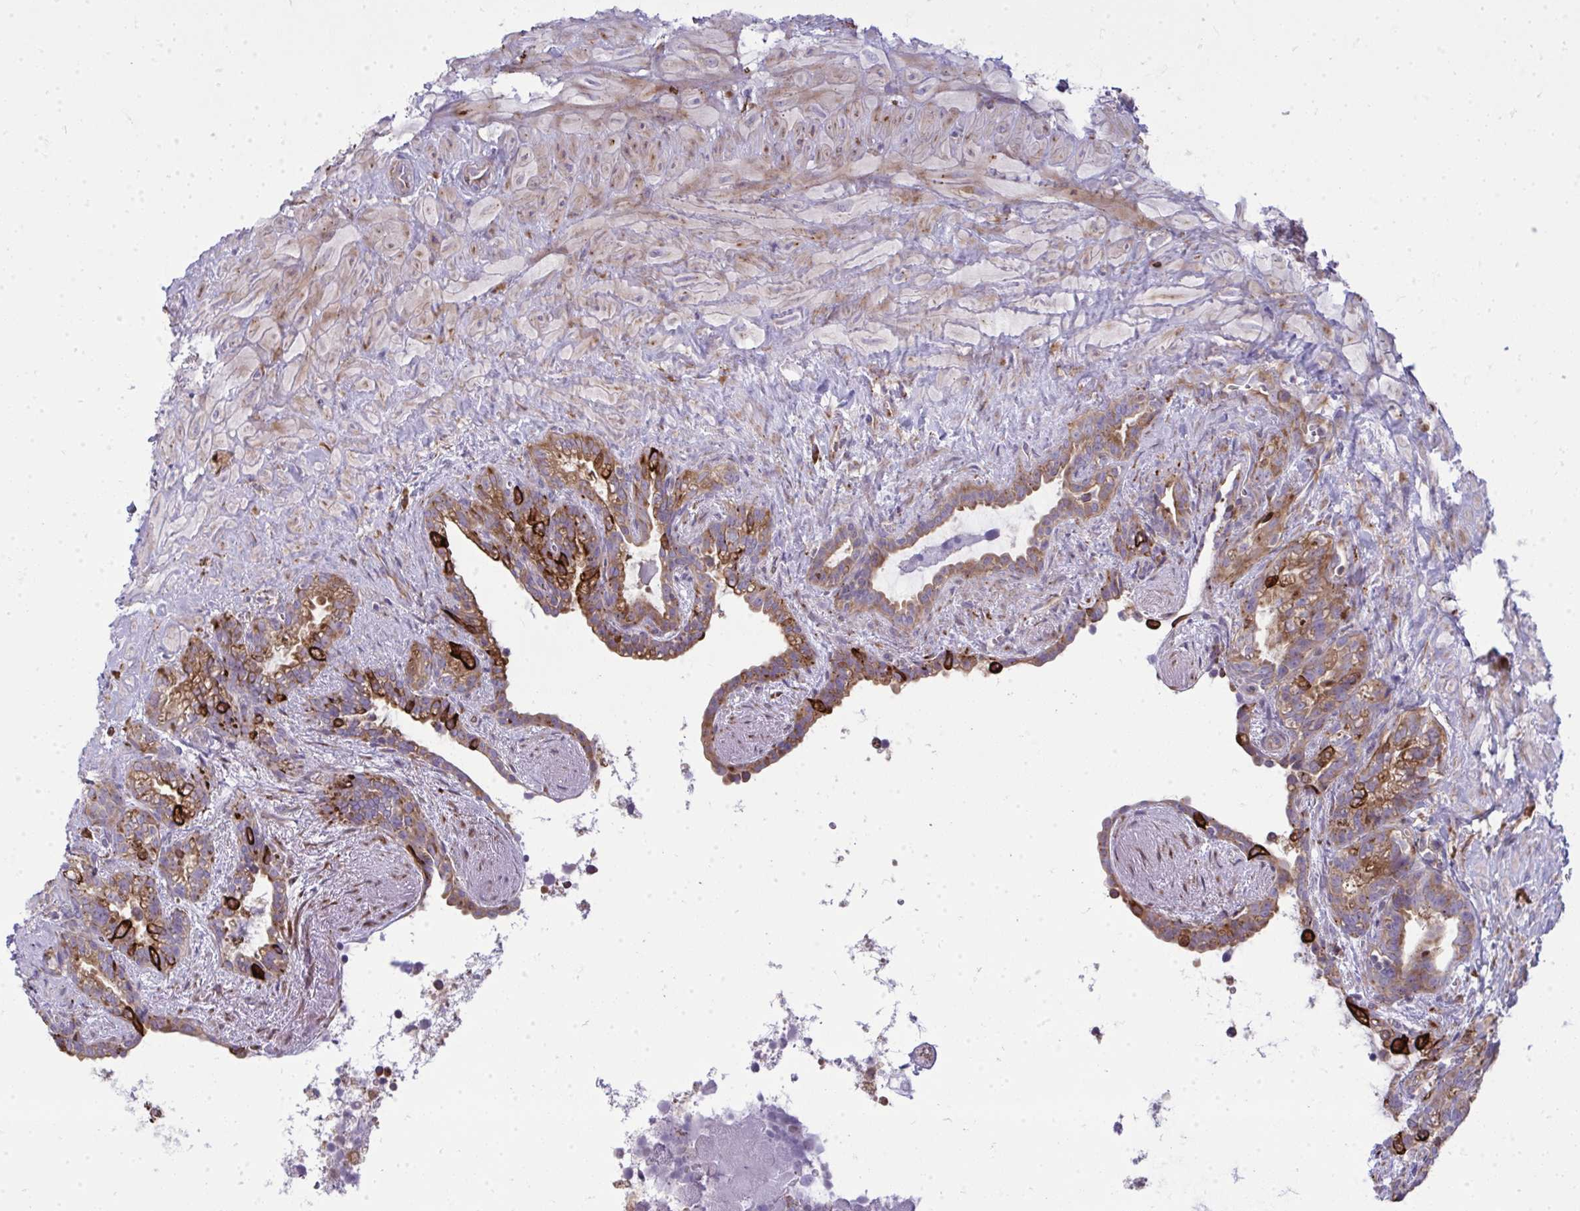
{"staining": {"intensity": "moderate", "quantity": ">75%", "location": "cytoplasmic/membranous"}, "tissue": "seminal vesicle", "cell_type": "Glandular cells", "image_type": "normal", "snomed": [{"axis": "morphology", "description": "Normal tissue, NOS"}, {"axis": "topography", "description": "Seminal veicle"}], "caption": "Brown immunohistochemical staining in benign human seminal vesicle demonstrates moderate cytoplasmic/membranous expression in about >75% of glandular cells.", "gene": "GFPT2", "patient": {"sex": "male", "age": 76}}